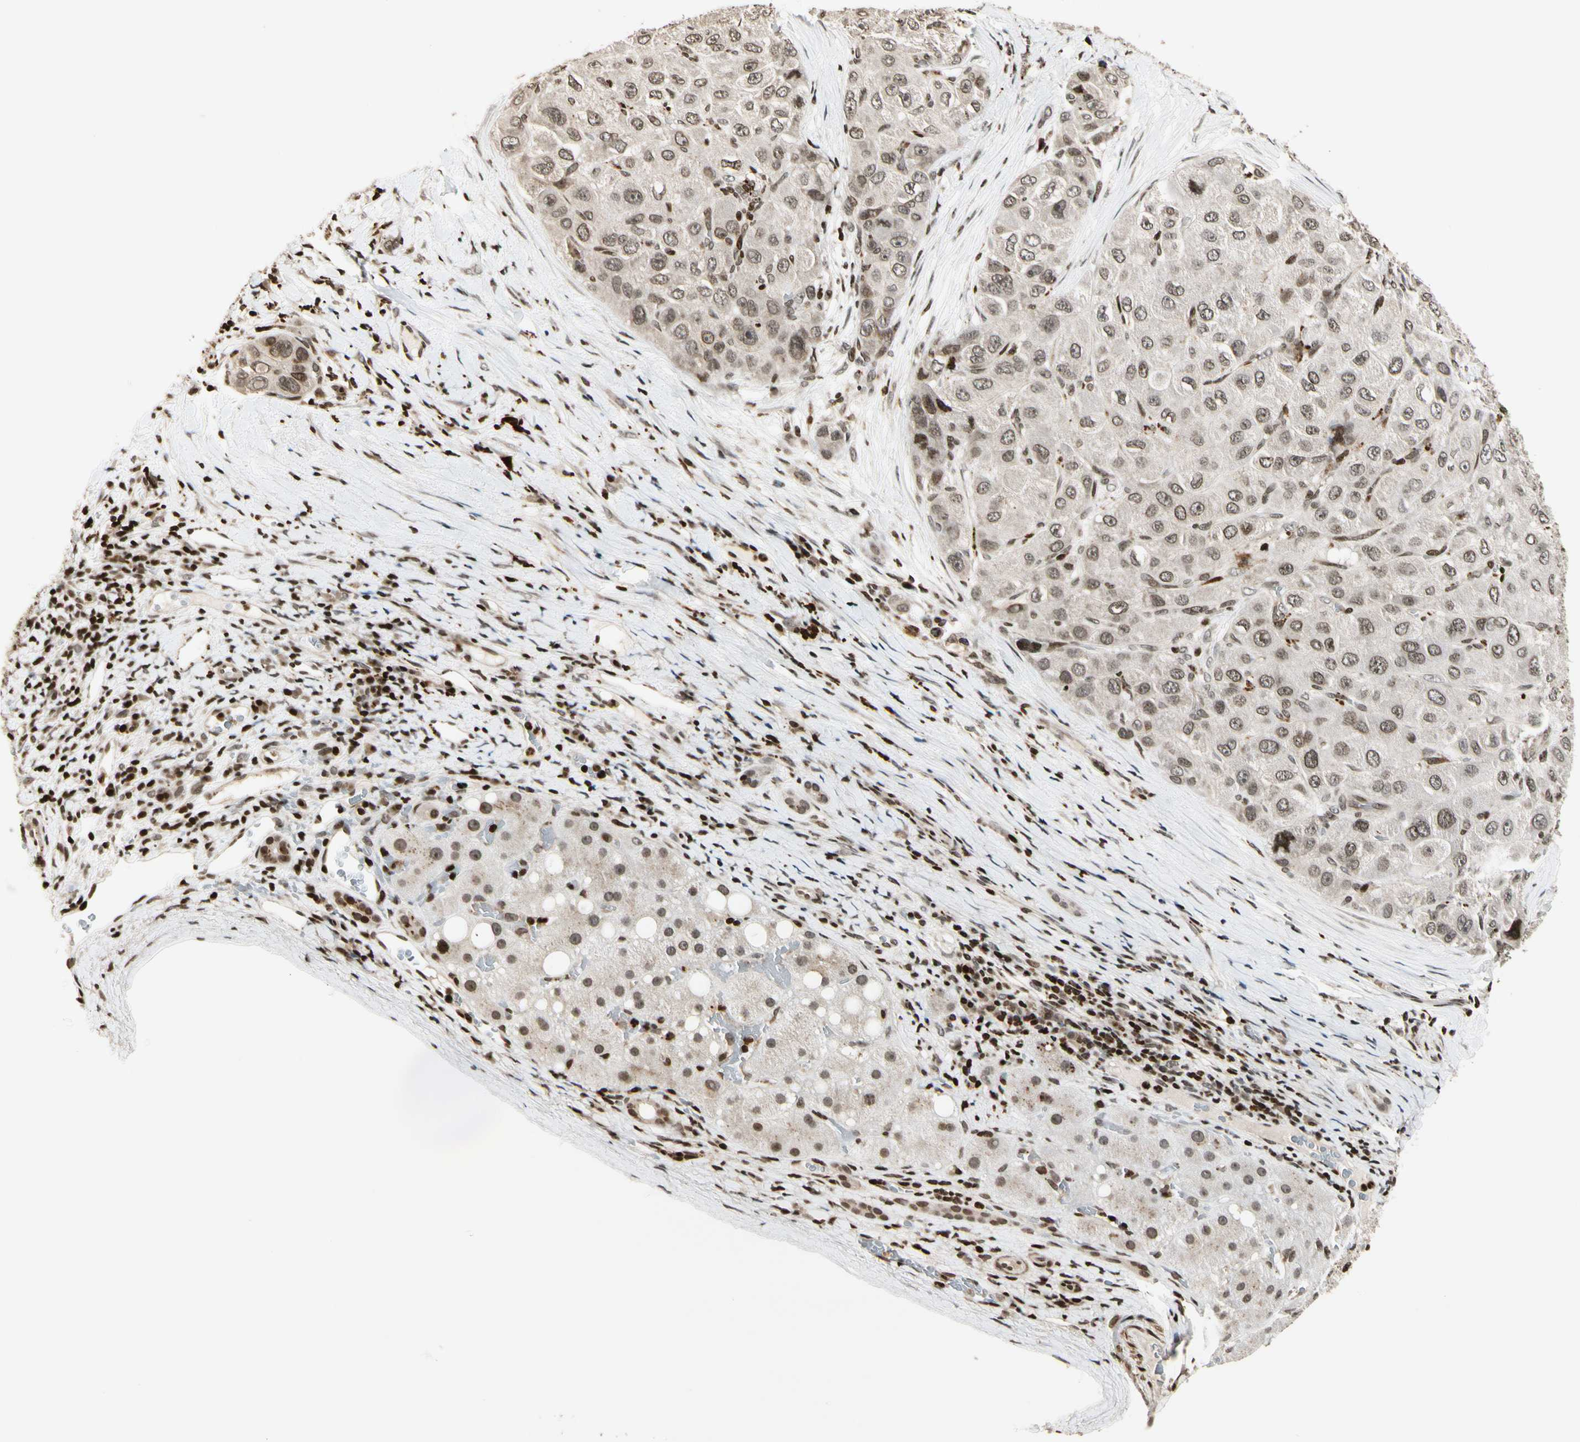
{"staining": {"intensity": "weak", "quantity": ">75%", "location": "cytoplasmic/membranous,nuclear"}, "tissue": "liver cancer", "cell_type": "Tumor cells", "image_type": "cancer", "snomed": [{"axis": "morphology", "description": "Carcinoma, Hepatocellular, NOS"}, {"axis": "topography", "description": "Liver"}], "caption": "IHC of liver cancer (hepatocellular carcinoma) exhibits low levels of weak cytoplasmic/membranous and nuclear staining in about >75% of tumor cells. The staining was performed using DAB, with brown indicating positive protein expression. Nuclei are stained blue with hematoxylin.", "gene": "TSHZ3", "patient": {"sex": "male", "age": 80}}